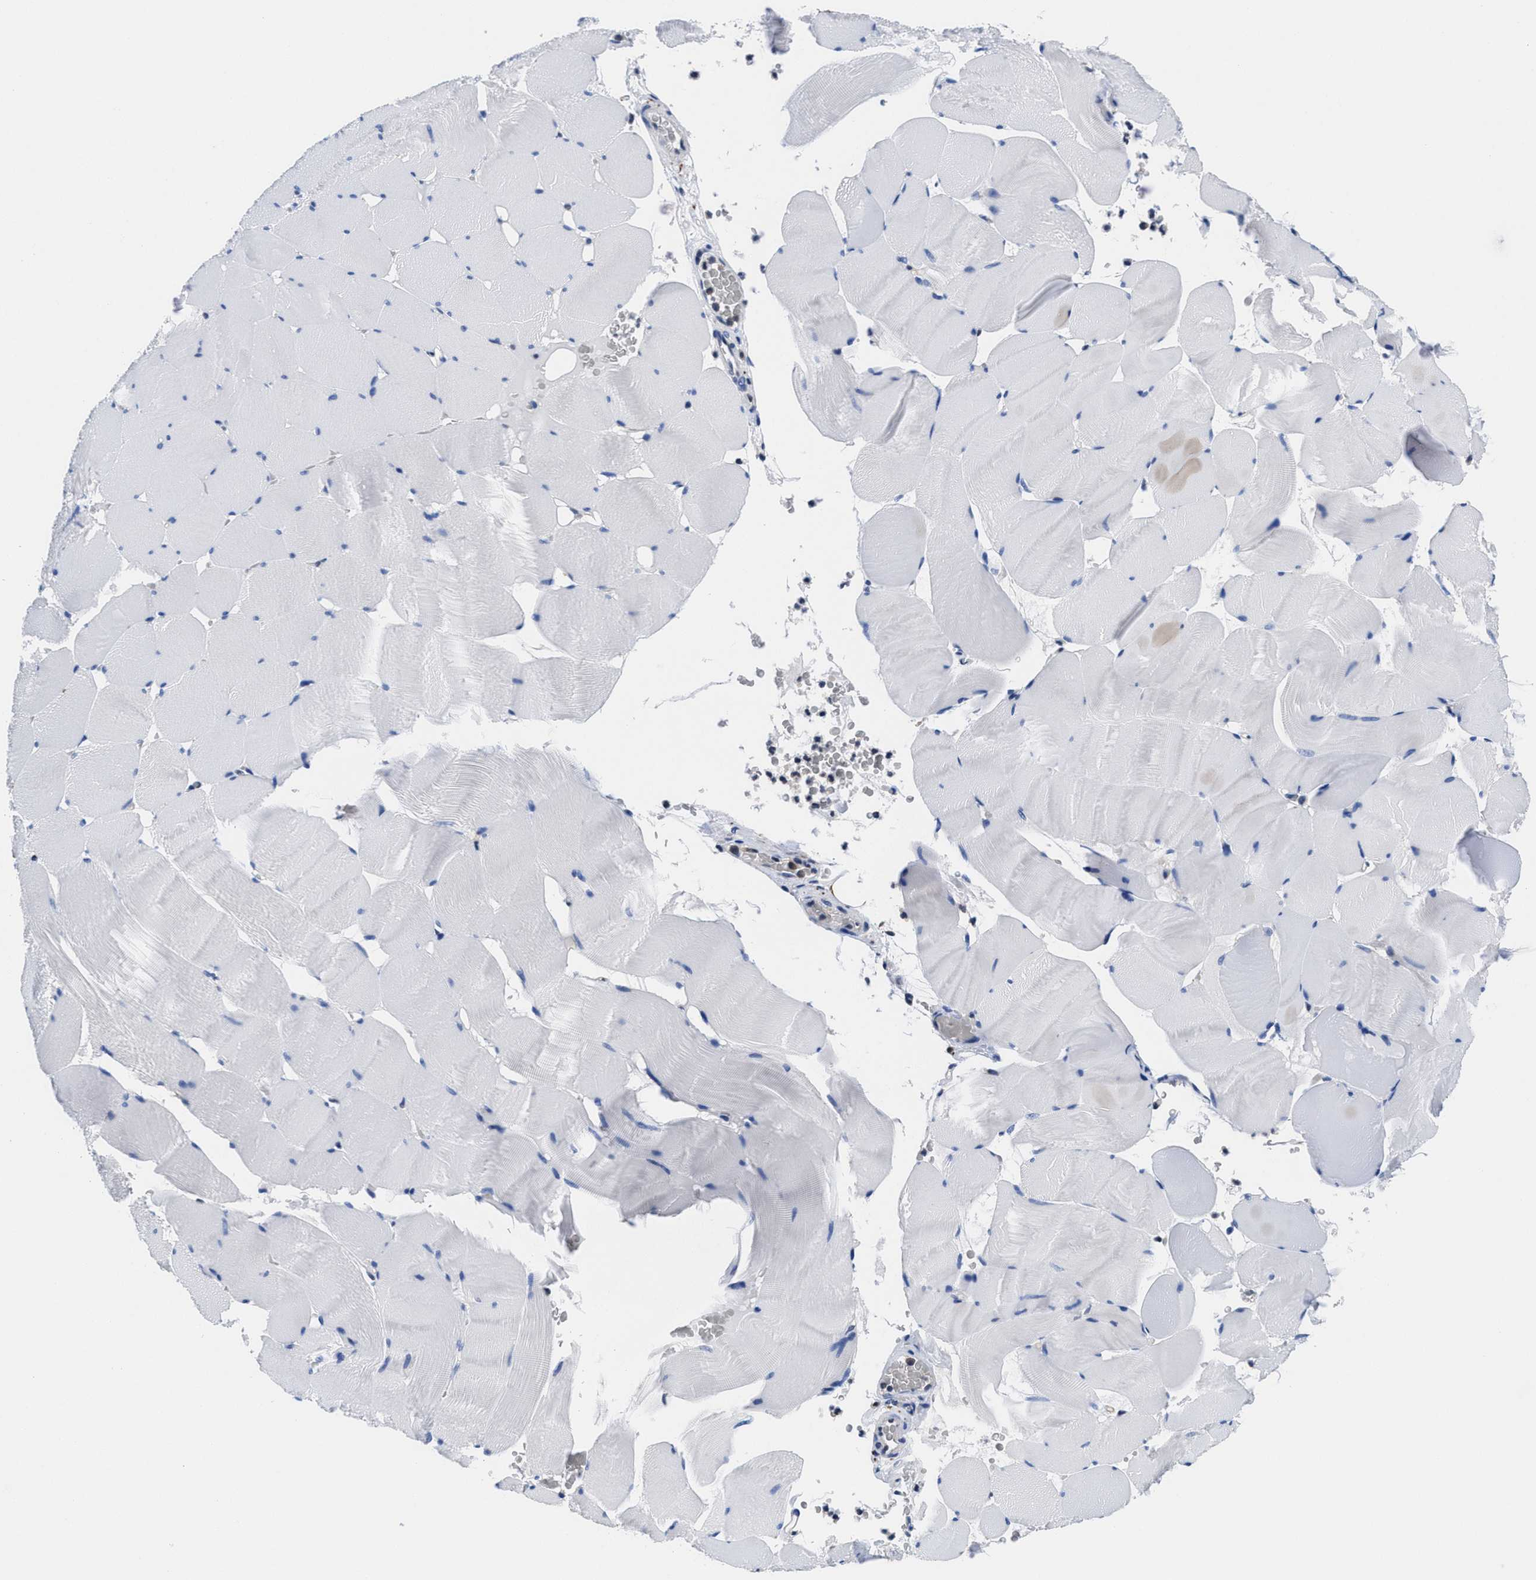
{"staining": {"intensity": "negative", "quantity": "none", "location": "none"}, "tissue": "skeletal muscle", "cell_type": "Myocytes", "image_type": "normal", "snomed": [{"axis": "morphology", "description": "Normal tissue, NOS"}, {"axis": "topography", "description": "Skeletal muscle"}], "caption": "High magnification brightfield microscopy of benign skeletal muscle stained with DAB (3,3'-diaminobenzidine) (brown) and counterstained with hematoxylin (blue): myocytes show no significant expression. Nuclei are stained in blue.", "gene": "ACLY", "patient": {"sex": "male", "age": 62}}